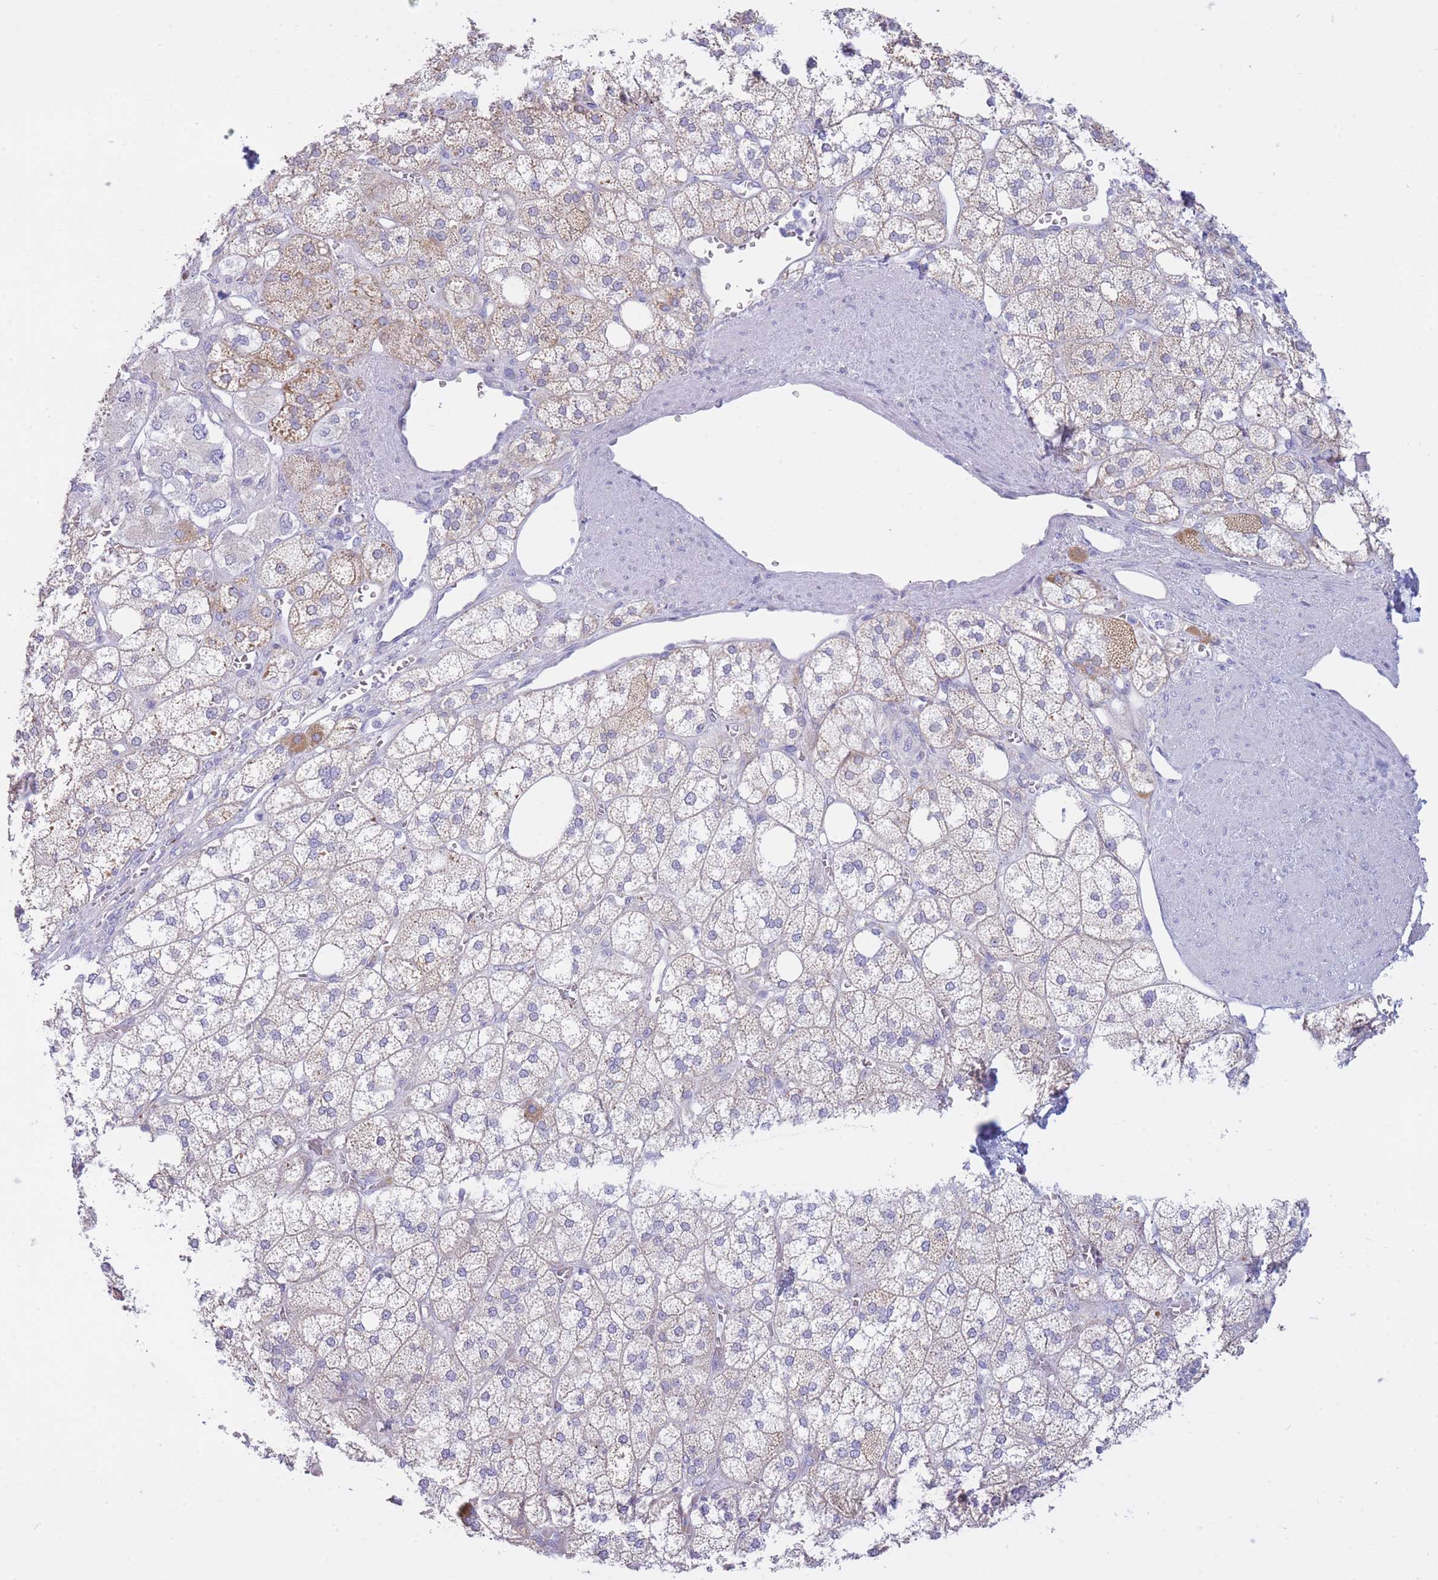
{"staining": {"intensity": "weak", "quantity": "25%-75%", "location": "cytoplasmic/membranous"}, "tissue": "adrenal gland", "cell_type": "Glandular cells", "image_type": "normal", "snomed": [{"axis": "morphology", "description": "Normal tissue, NOS"}, {"axis": "topography", "description": "Adrenal gland"}], "caption": "DAB immunohistochemical staining of unremarkable human adrenal gland reveals weak cytoplasmic/membranous protein staining in approximately 25%-75% of glandular cells. The protein of interest is stained brown, and the nuclei are stained in blue (DAB IHC with brightfield microscopy, high magnification).", "gene": "NANP", "patient": {"sex": "male", "age": 61}}